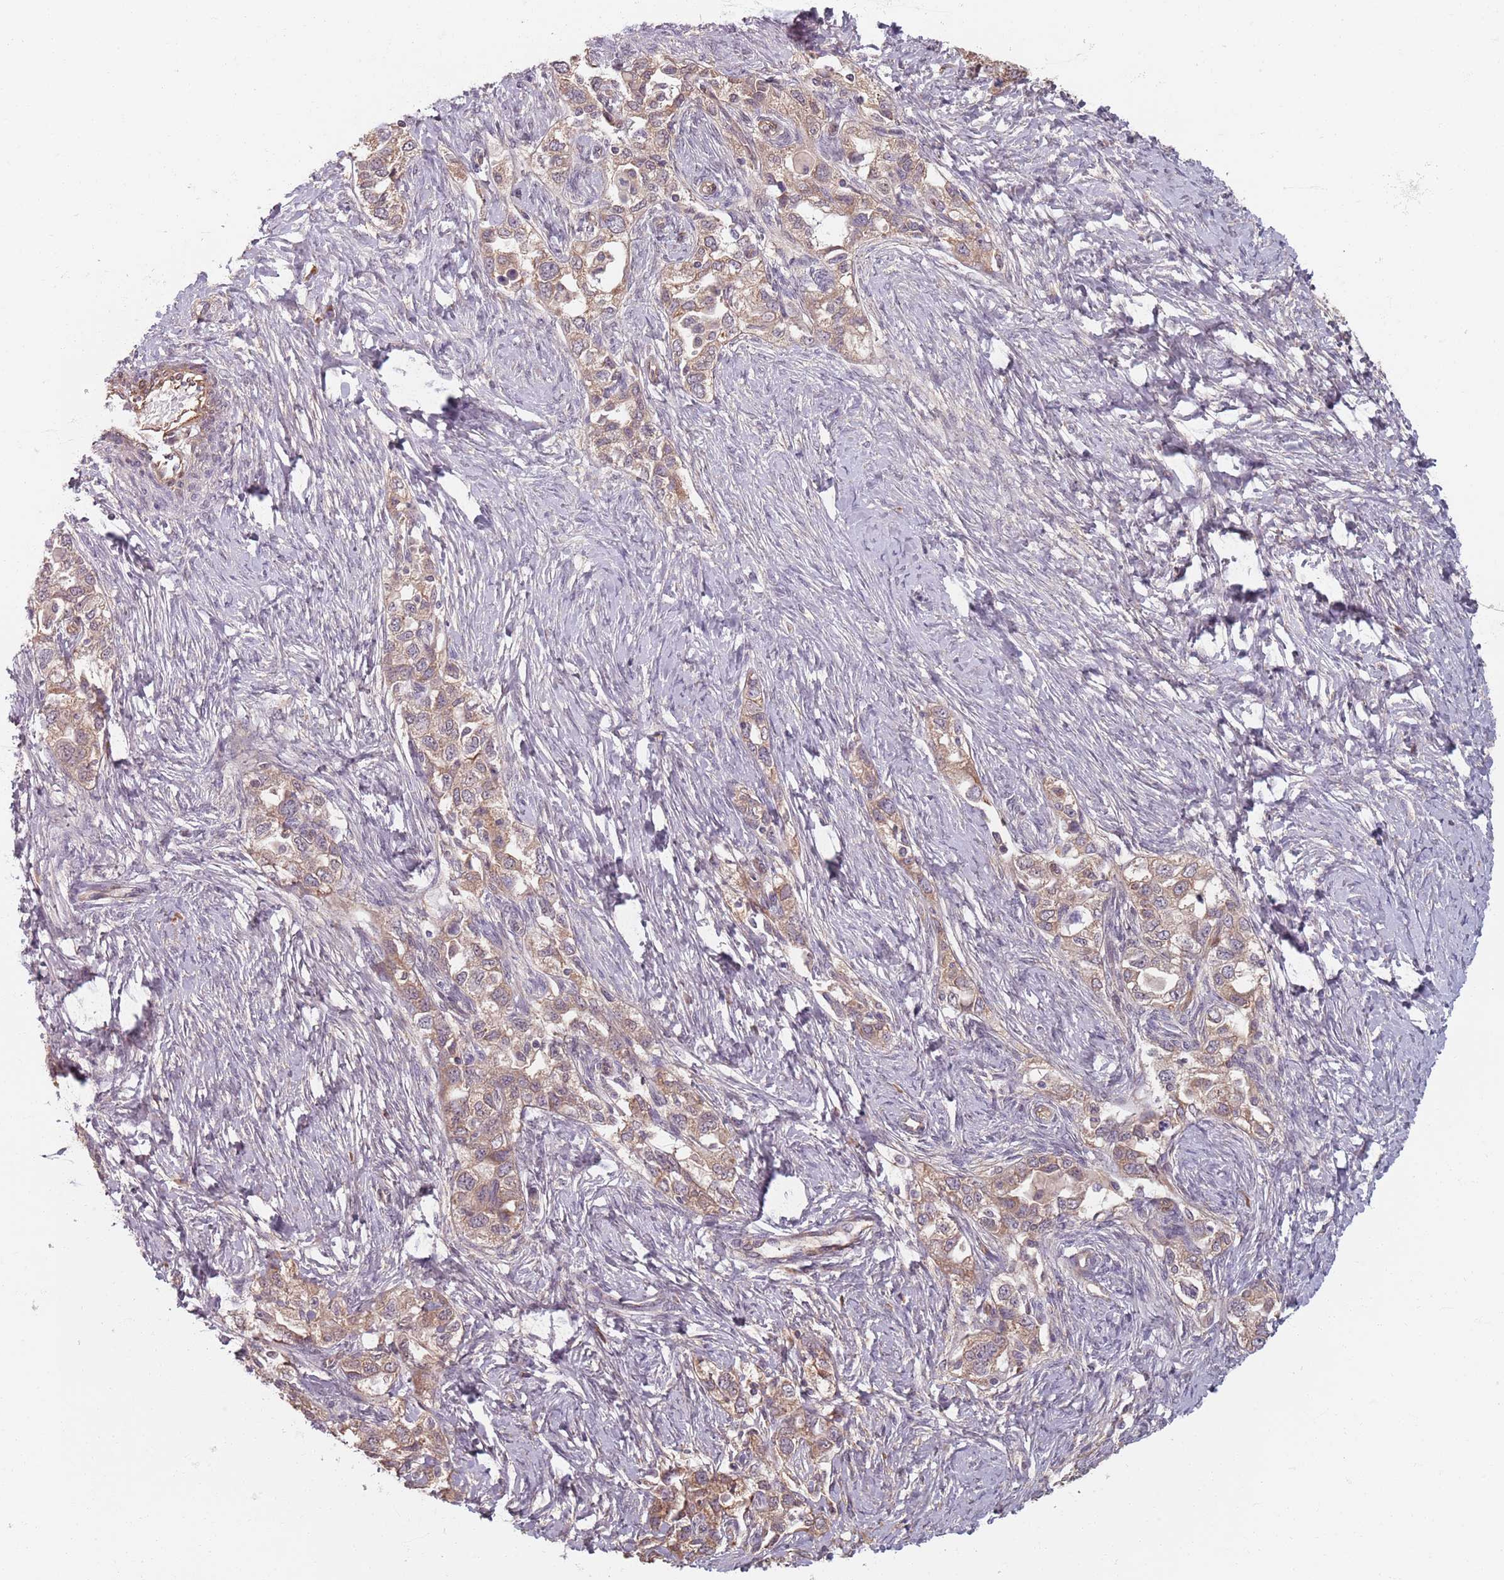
{"staining": {"intensity": "moderate", "quantity": ">75%", "location": "cytoplasmic/membranous"}, "tissue": "ovarian cancer", "cell_type": "Tumor cells", "image_type": "cancer", "snomed": [{"axis": "morphology", "description": "Carcinoma, NOS"}, {"axis": "morphology", "description": "Cystadenocarcinoma, serous, NOS"}, {"axis": "topography", "description": "Ovary"}], "caption": "An image showing moderate cytoplasmic/membranous staining in about >75% of tumor cells in ovarian cancer (carcinoma), as visualized by brown immunohistochemical staining.", "gene": "NOTCH3", "patient": {"sex": "female", "age": 69}}